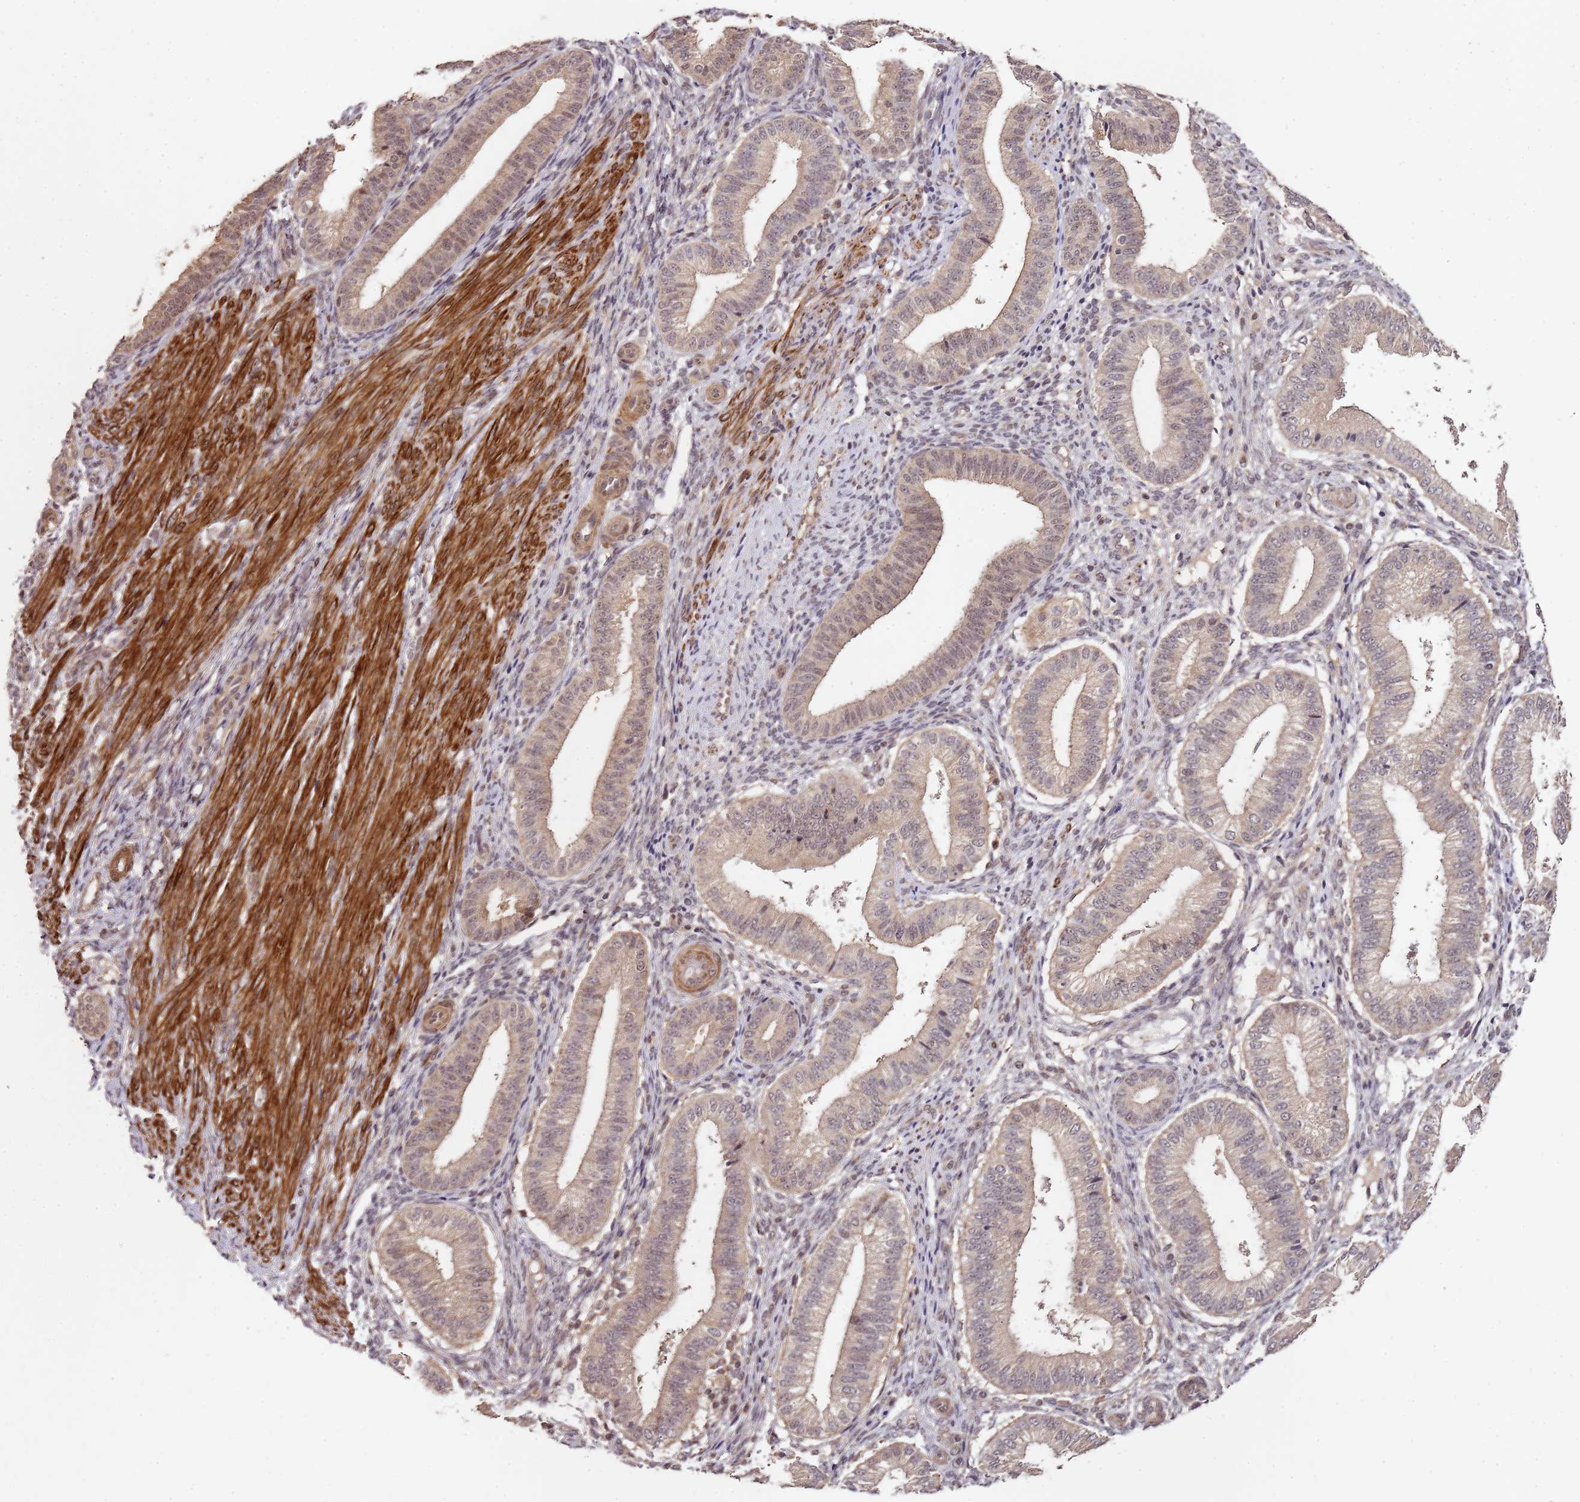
{"staining": {"intensity": "weak", "quantity": "<25%", "location": "cytoplasmic/membranous"}, "tissue": "endometrium", "cell_type": "Cells in endometrial stroma", "image_type": "normal", "snomed": [{"axis": "morphology", "description": "Normal tissue, NOS"}, {"axis": "topography", "description": "Endometrium"}], "caption": "Image shows no significant protein positivity in cells in endometrial stroma of unremarkable endometrium.", "gene": "LIN37", "patient": {"sex": "female", "age": 39}}